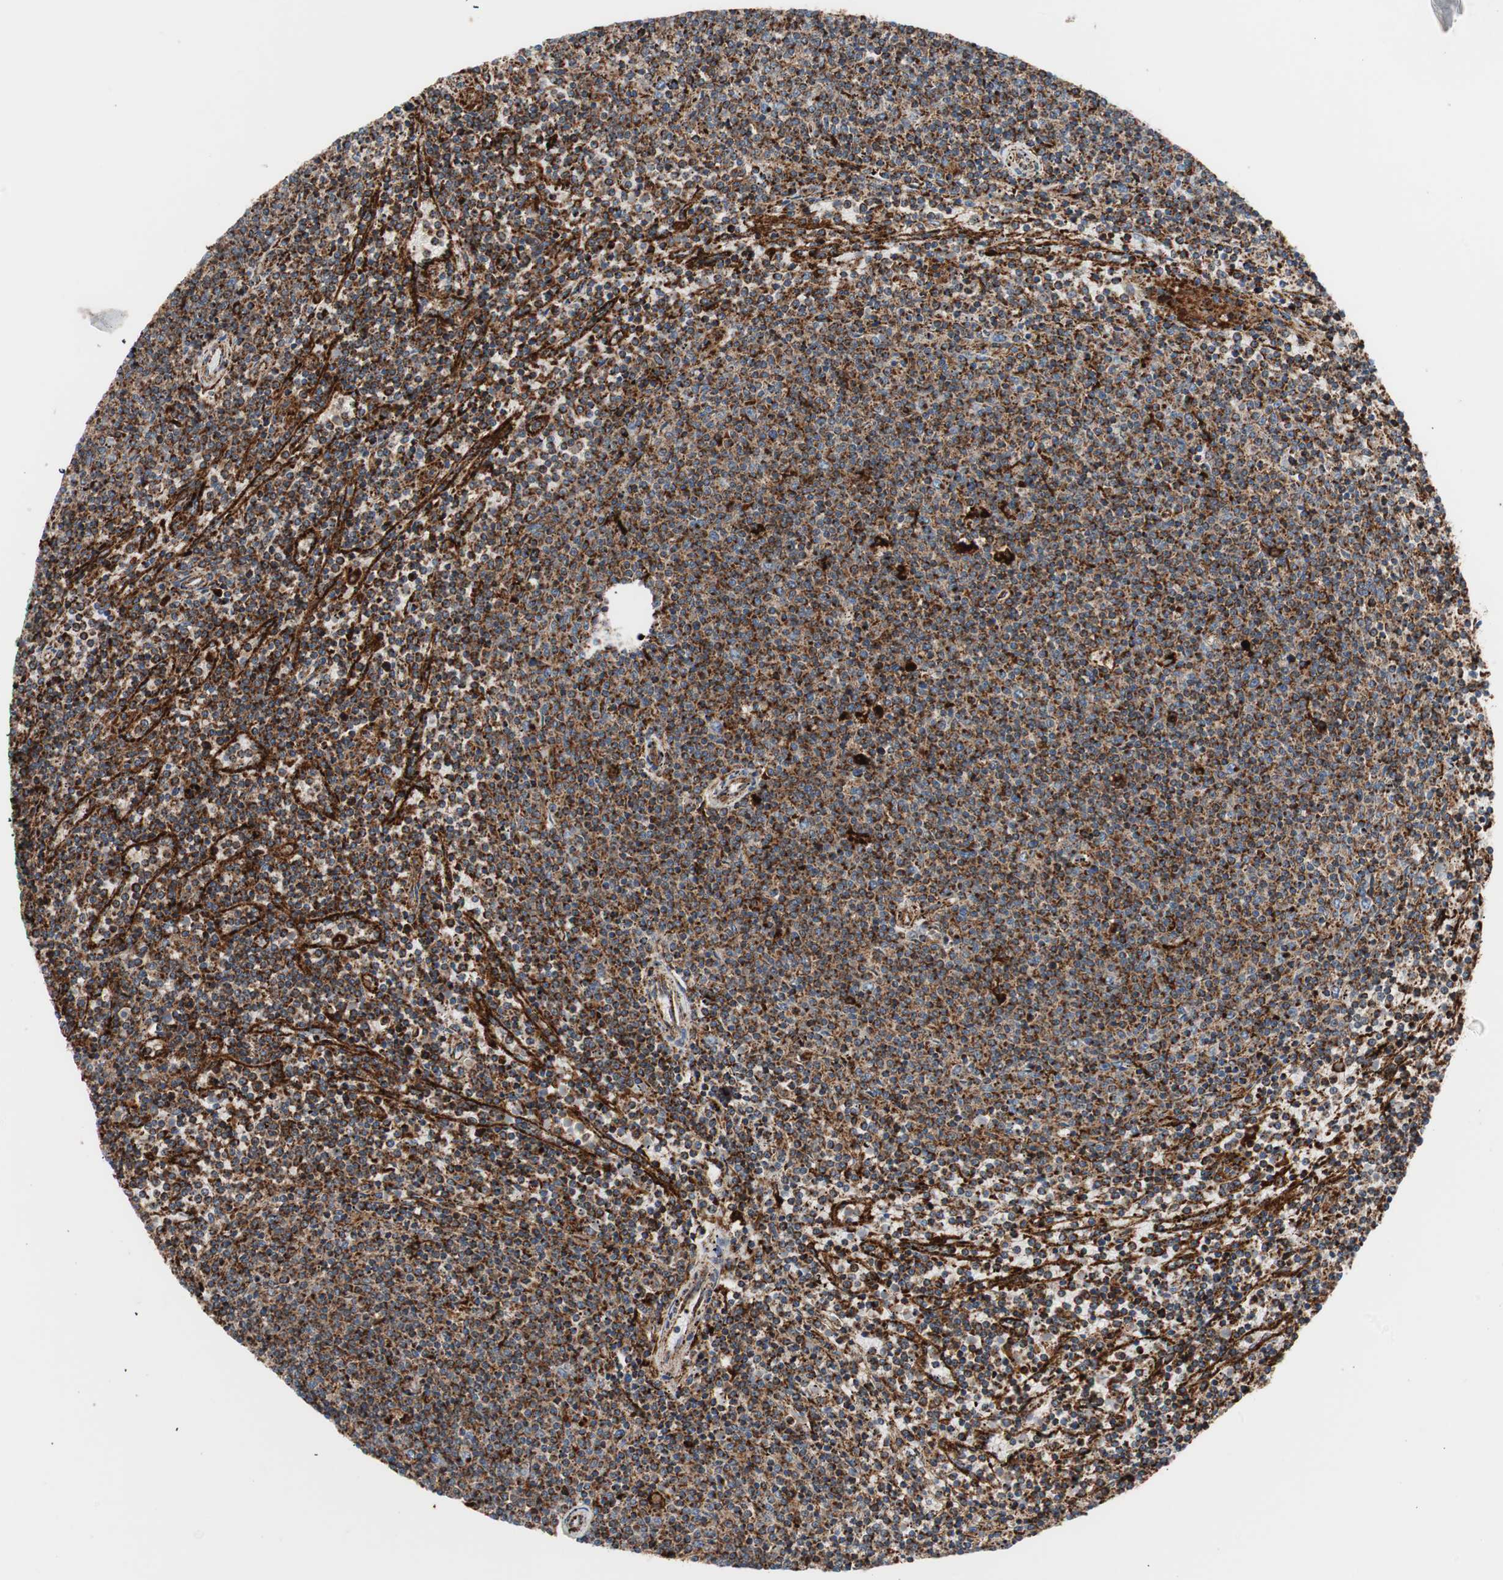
{"staining": {"intensity": "strong", "quantity": ">75%", "location": "cytoplasmic/membranous"}, "tissue": "lymphoma", "cell_type": "Tumor cells", "image_type": "cancer", "snomed": [{"axis": "morphology", "description": "Malignant lymphoma, non-Hodgkin's type, Low grade"}, {"axis": "topography", "description": "Spleen"}], "caption": "IHC staining of malignant lymphoma, non-Hodgkin's type (low-grade), which shows high levels of strong cytoplasmic/membranous staining in about >75% of tumor cells indicating strong cytoplasmic/membranous protein positivity. The staining was performed using DAB (3,3'-diaminobenzidine) (brown) for protein detection and nuclei were counterstained in hematoxylin (blue).", "gene": "LAMP1", "patient": {"sex": "female", "age": 50}}